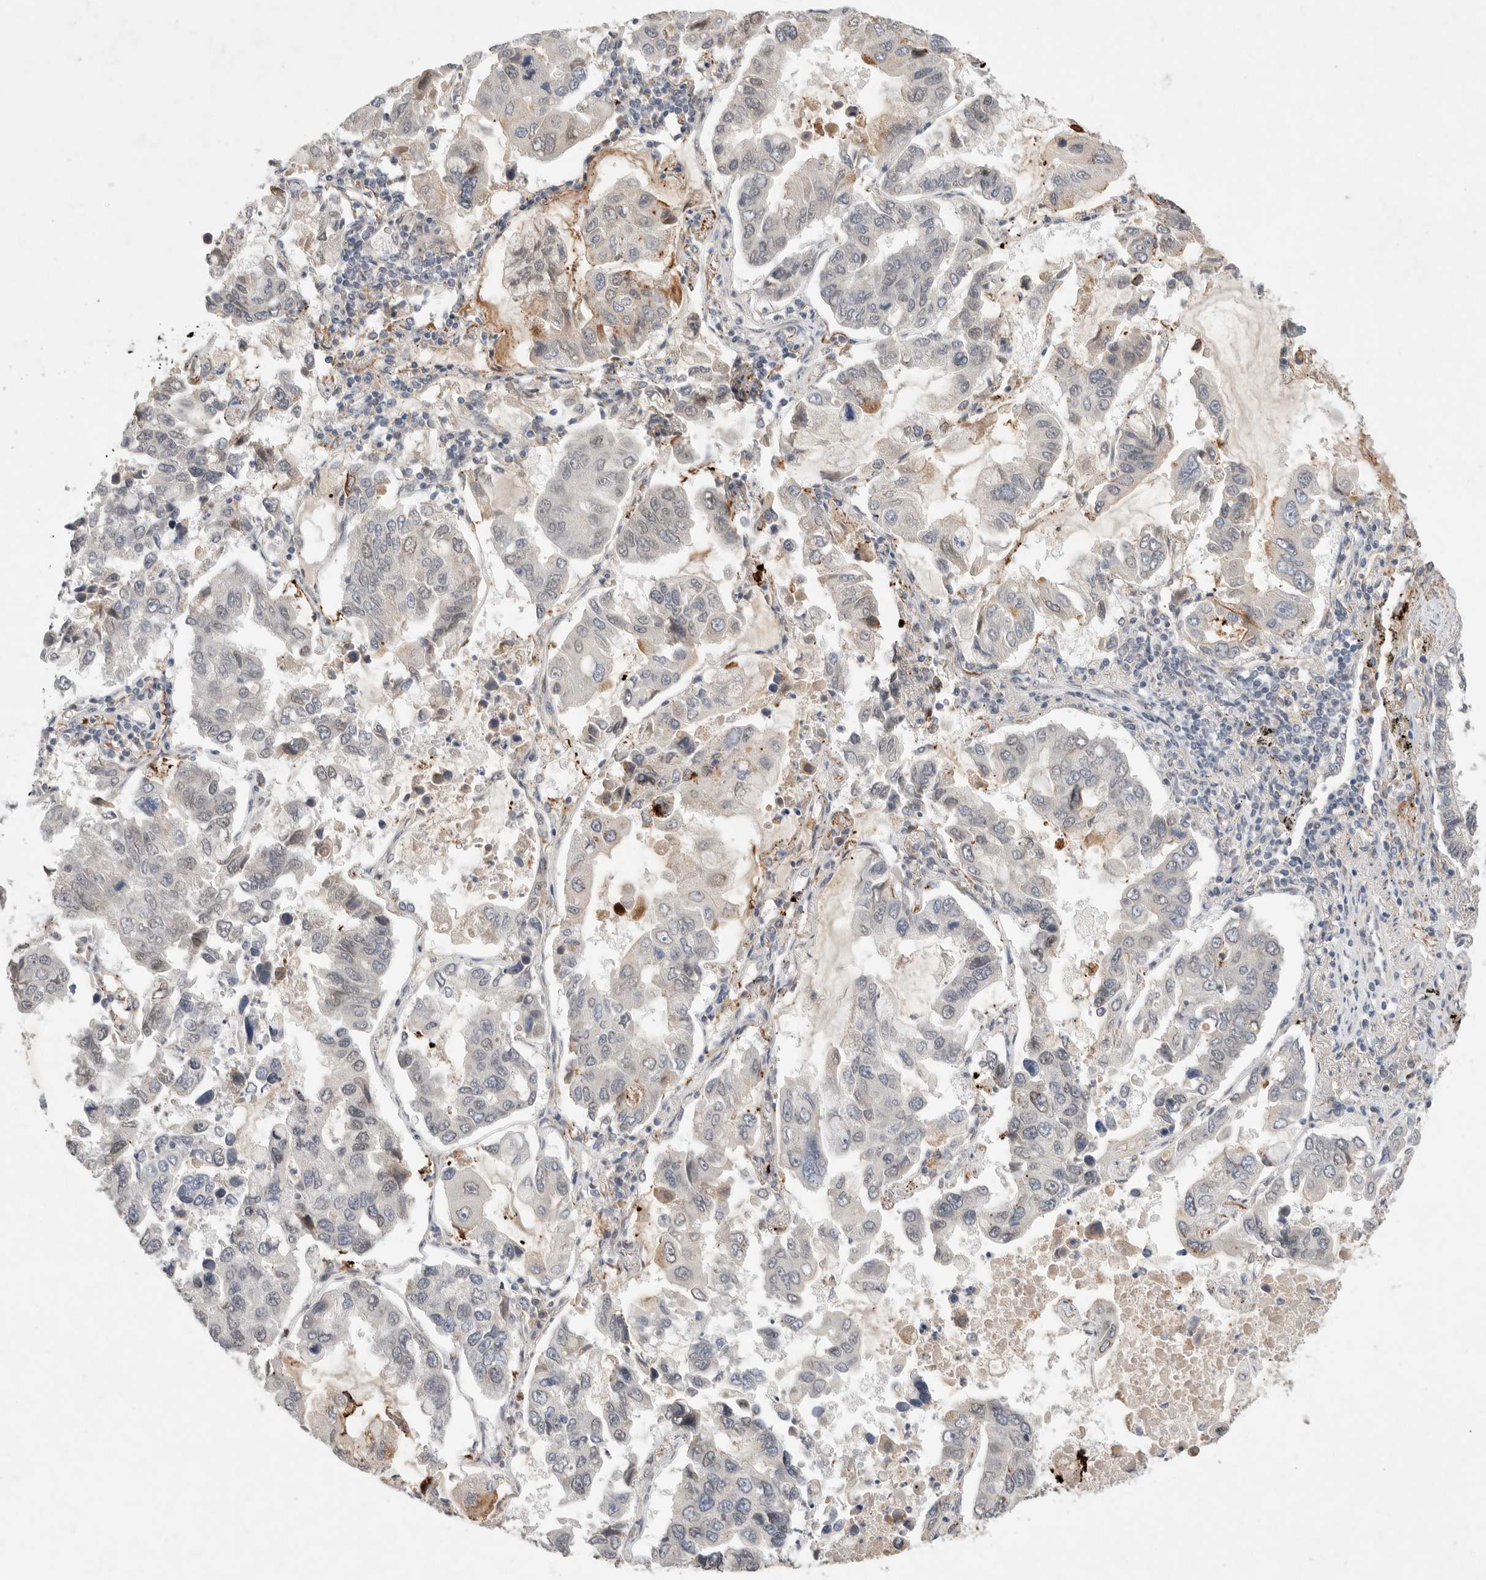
{"staining": {"intensity": "negative", "quantity": "none", "location": "none"}, "tissue": "lung cancer", "cell_type": "Tumor cells", "image_type": "cancer", "snomed": [{"axis": "morphology", "description": "Adenocarcinoma, NOS"}, {"axis": "topography", "description": "Lung"}], "caption": "This is an immunohistochemistry (IHC) micrograph of human adenocarcinoma (lung). There is no expression in tumor cells.", "gene": "LEMD3", "patient": {"sex": "male", "age": 64}}